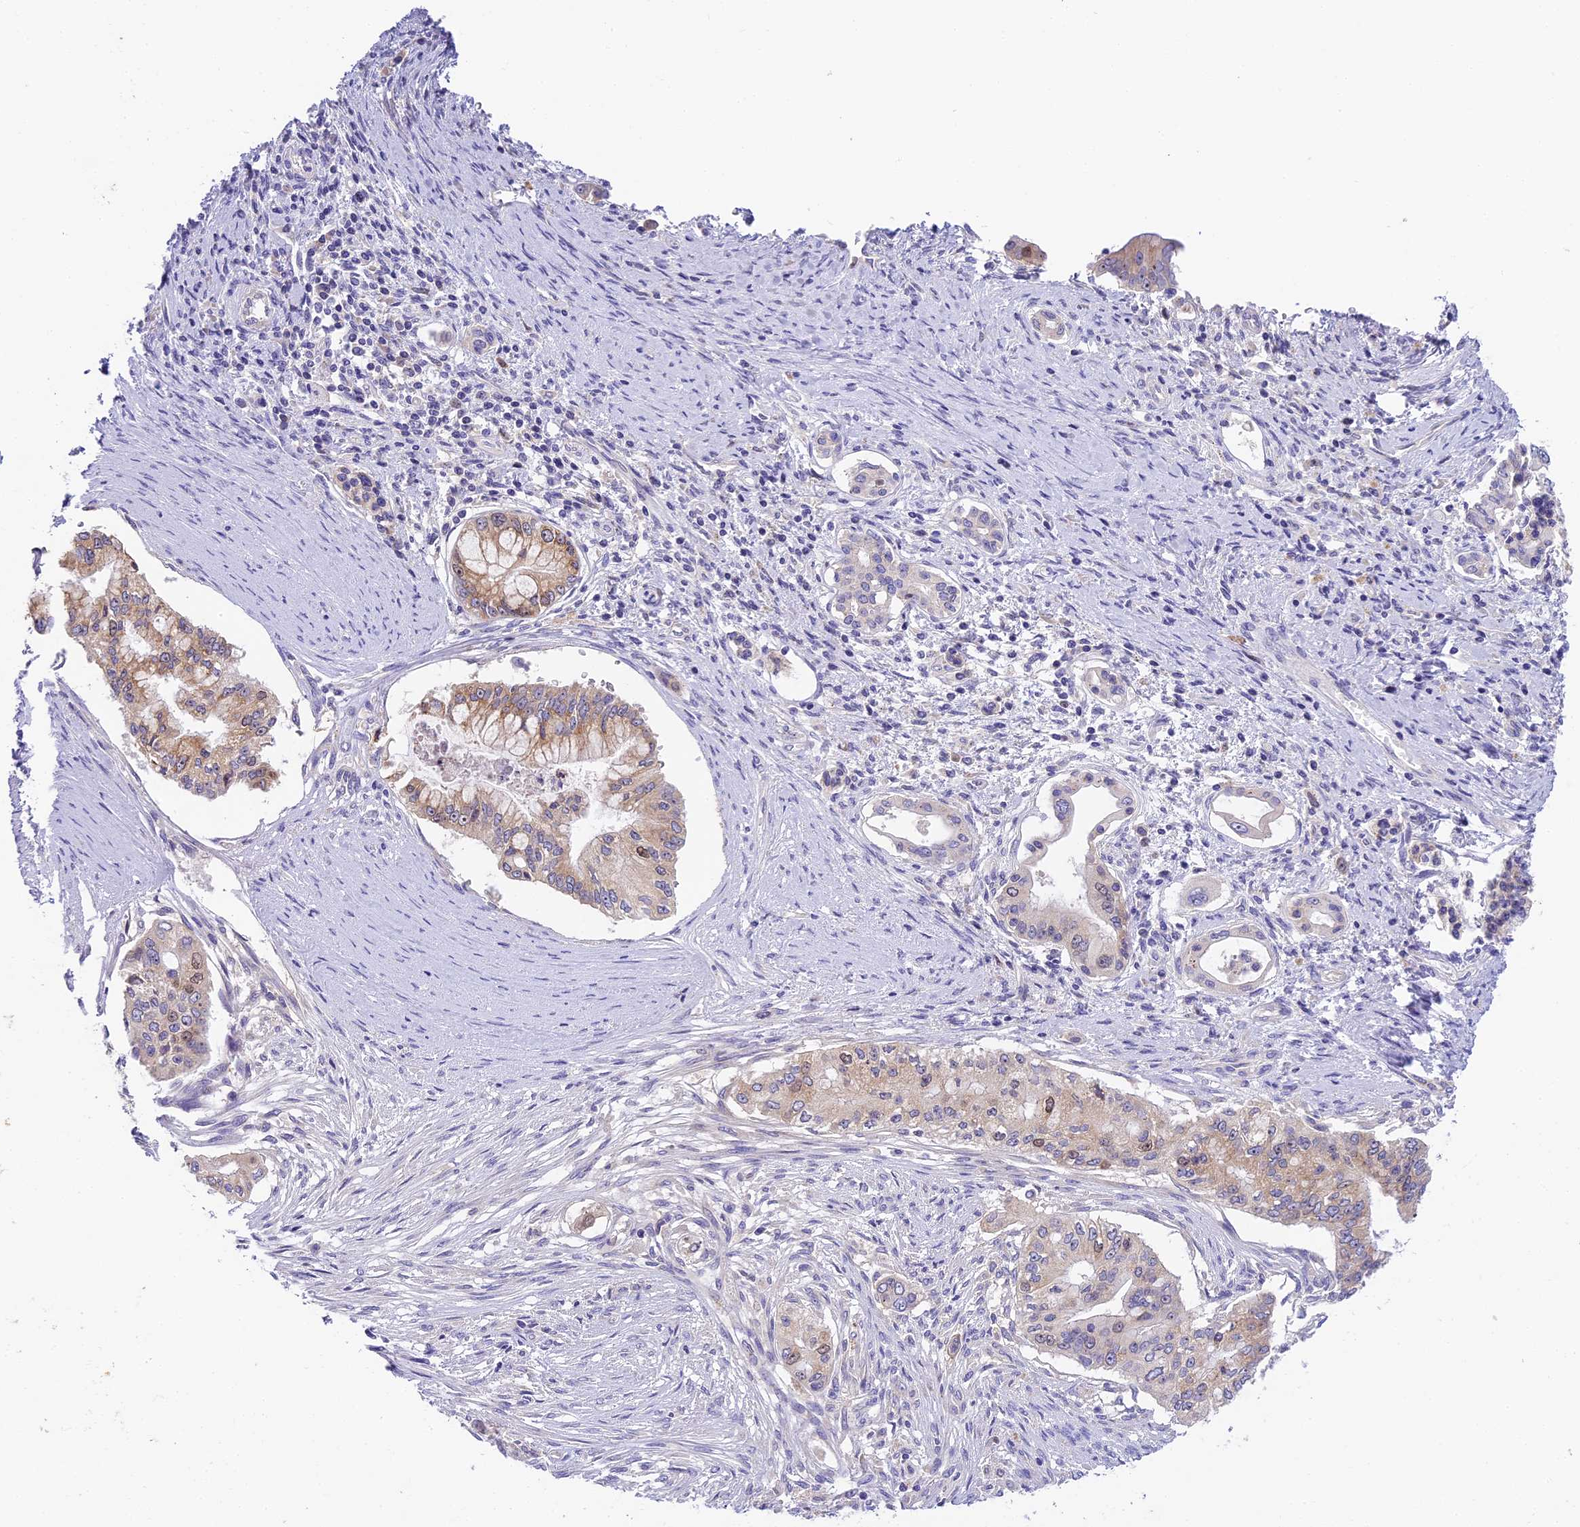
{"staining": {"intensity": "weak", "quantity": "25%-75%", "location": "cytoplasmic/membranous"}, "tissue": "pancreatic cancer", "cell_type": "Tumor cells", "image_type": "cancer", "snomed": [{"axis": "morphology", "description": "Adenocarcinoma, NOS"}, {"axis": "topography", "description": "Pancreas"}], "caption": "Immunohistochemical staining of pancreatic cancer (adenocarcinoma) shows weak cytoplasmic/membranous protein positivity in approximately 25%-75% of tumor cells.", "gene": "RAD51", "patient": {"sex": "male", "age": 46}}